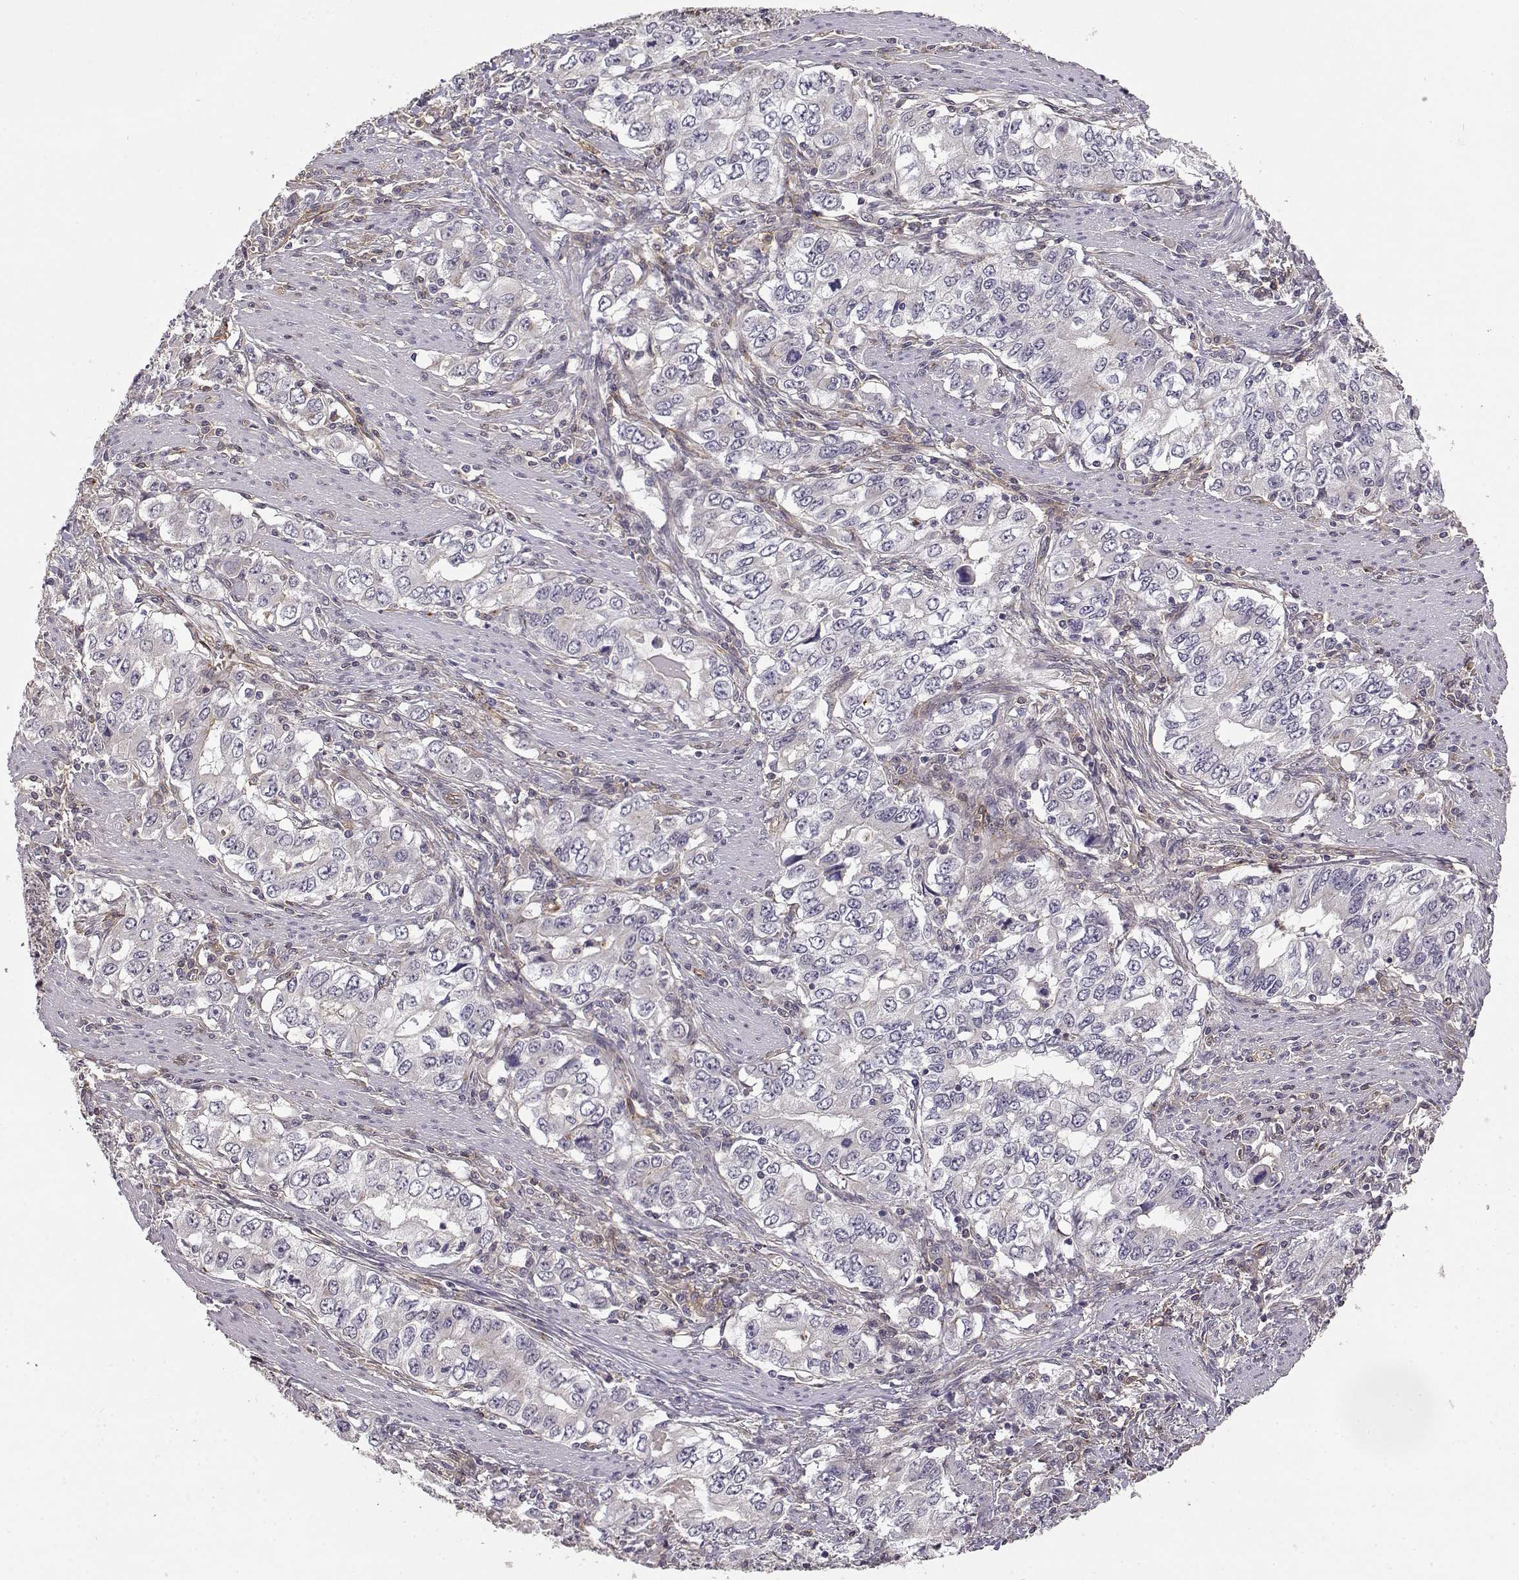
{"staining": {"intensity": "negative", "quantity": "none", "location": "none"}, "tissue": "stomach cancer", "cell_type": "Tumor cells", "image_type": "cancer", "snomed": [{"axis": "morphology", "description": "Adenocarcinoma, NOS"}, {"axis": "topography", "description": "Stomach, lower"}], "caption": "Stomach adenocarcinoma stained for a protein using IHC reveals no positivity tumor cells.", "gene": "IFITM1", "patient": {"sex": "female", "age": 72}}